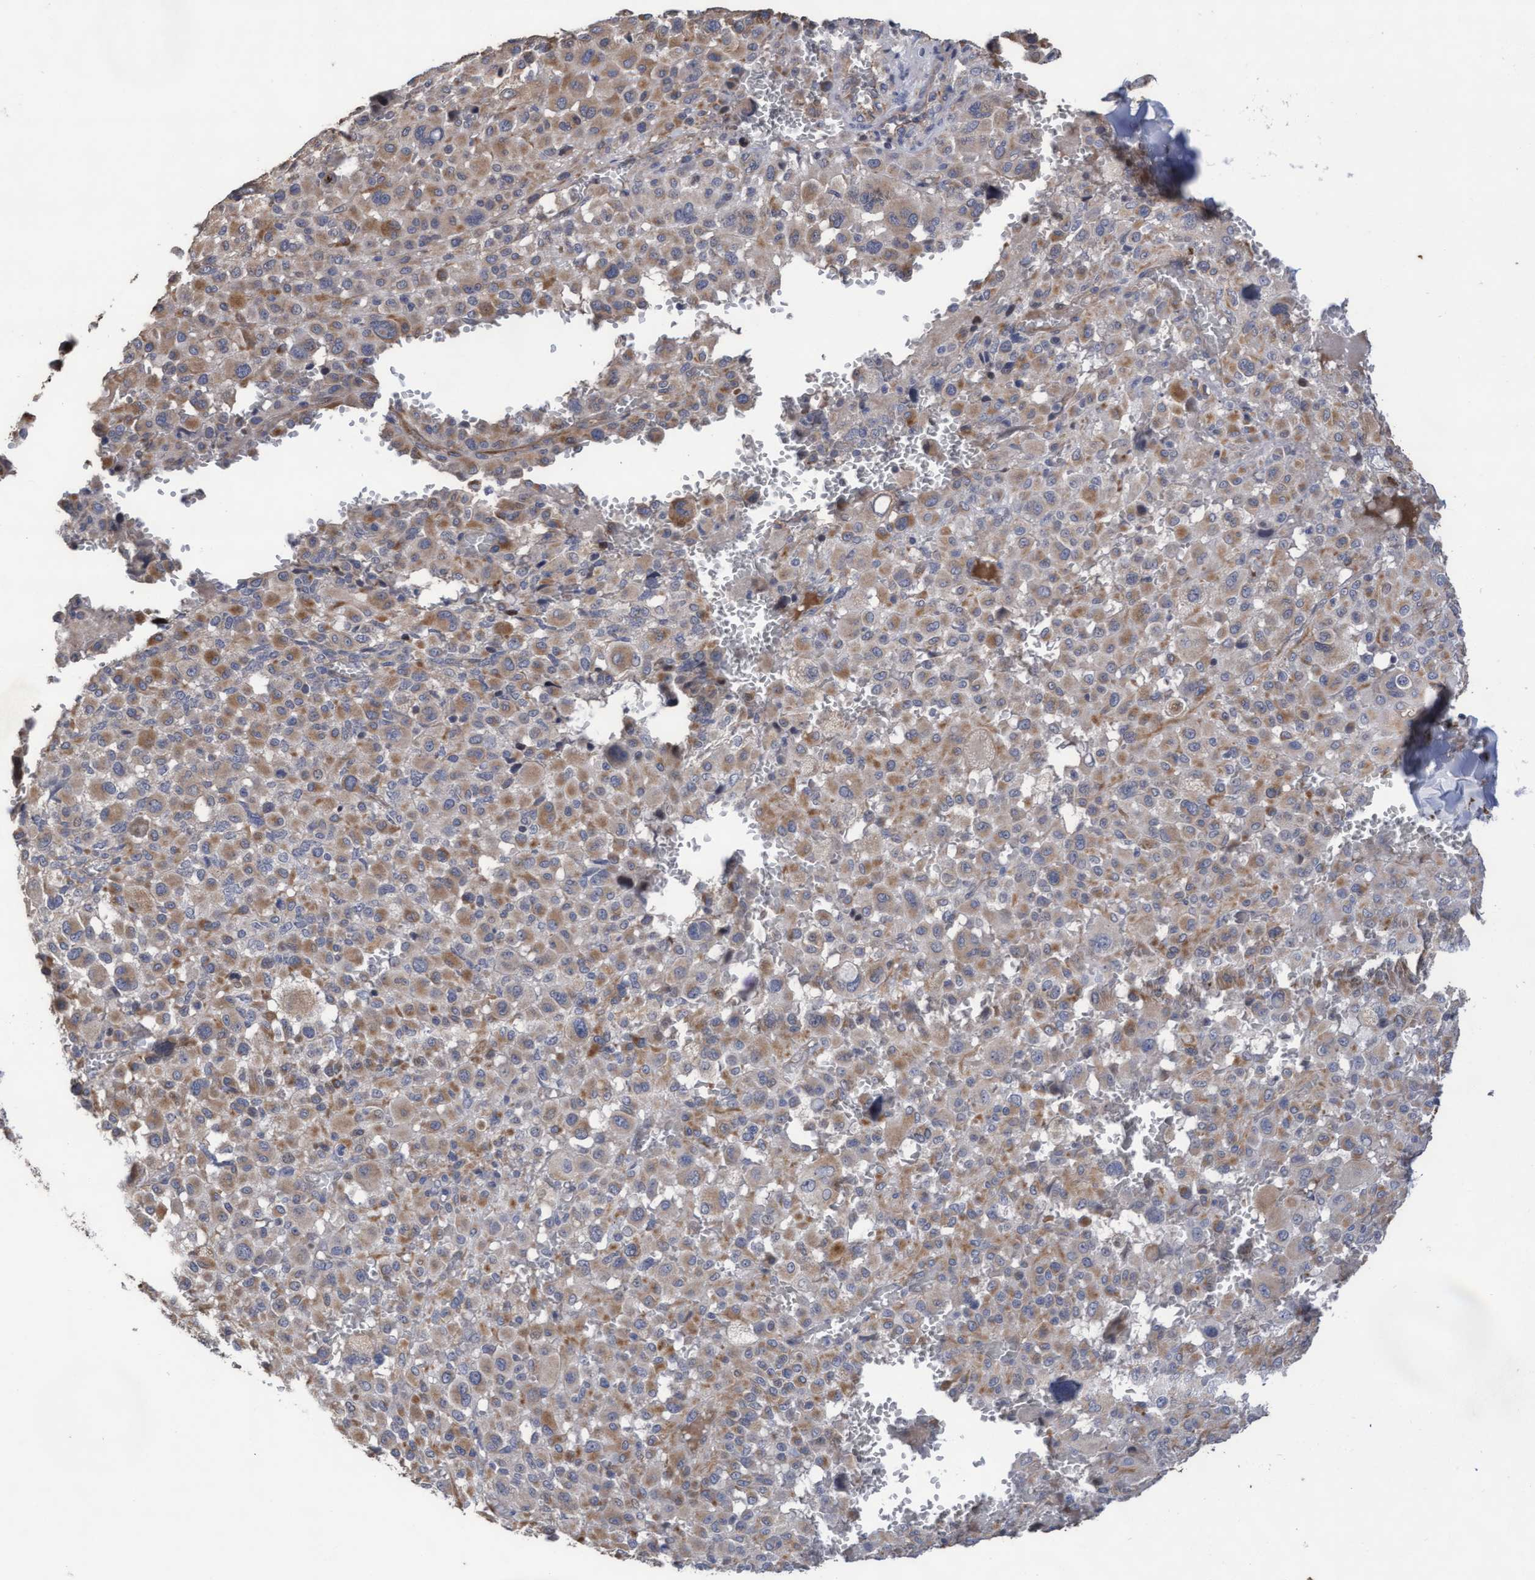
{"staining": {"intensity": "weak", "quantity": ">75%", "location": "cytoplasmic/membranous"}, "tissue": "melanoma", "cell_type": "Tumor cells", "image_type": "cancer", "snomed": [{"axis": "morphology", "description": "Malignant melanoma, Metastatic site"}, {"axis": "topography", "description": "Skin"}], "caption": "DAB immunohistochemical staining of malignant melanoma (metastatic site) demonstrates weak cytoplasmic/membranous protein positivity in approximately >75% of tumor cells. The staining was performed using DAB (3,3'-diaminobenzidine) to visualize the protein expression in brown, while the nuclei were stained in blue with hematoxylin (Magnification: 20x).", "gene": "KRT24", "patient": {"sex": "female", "age": 74}}